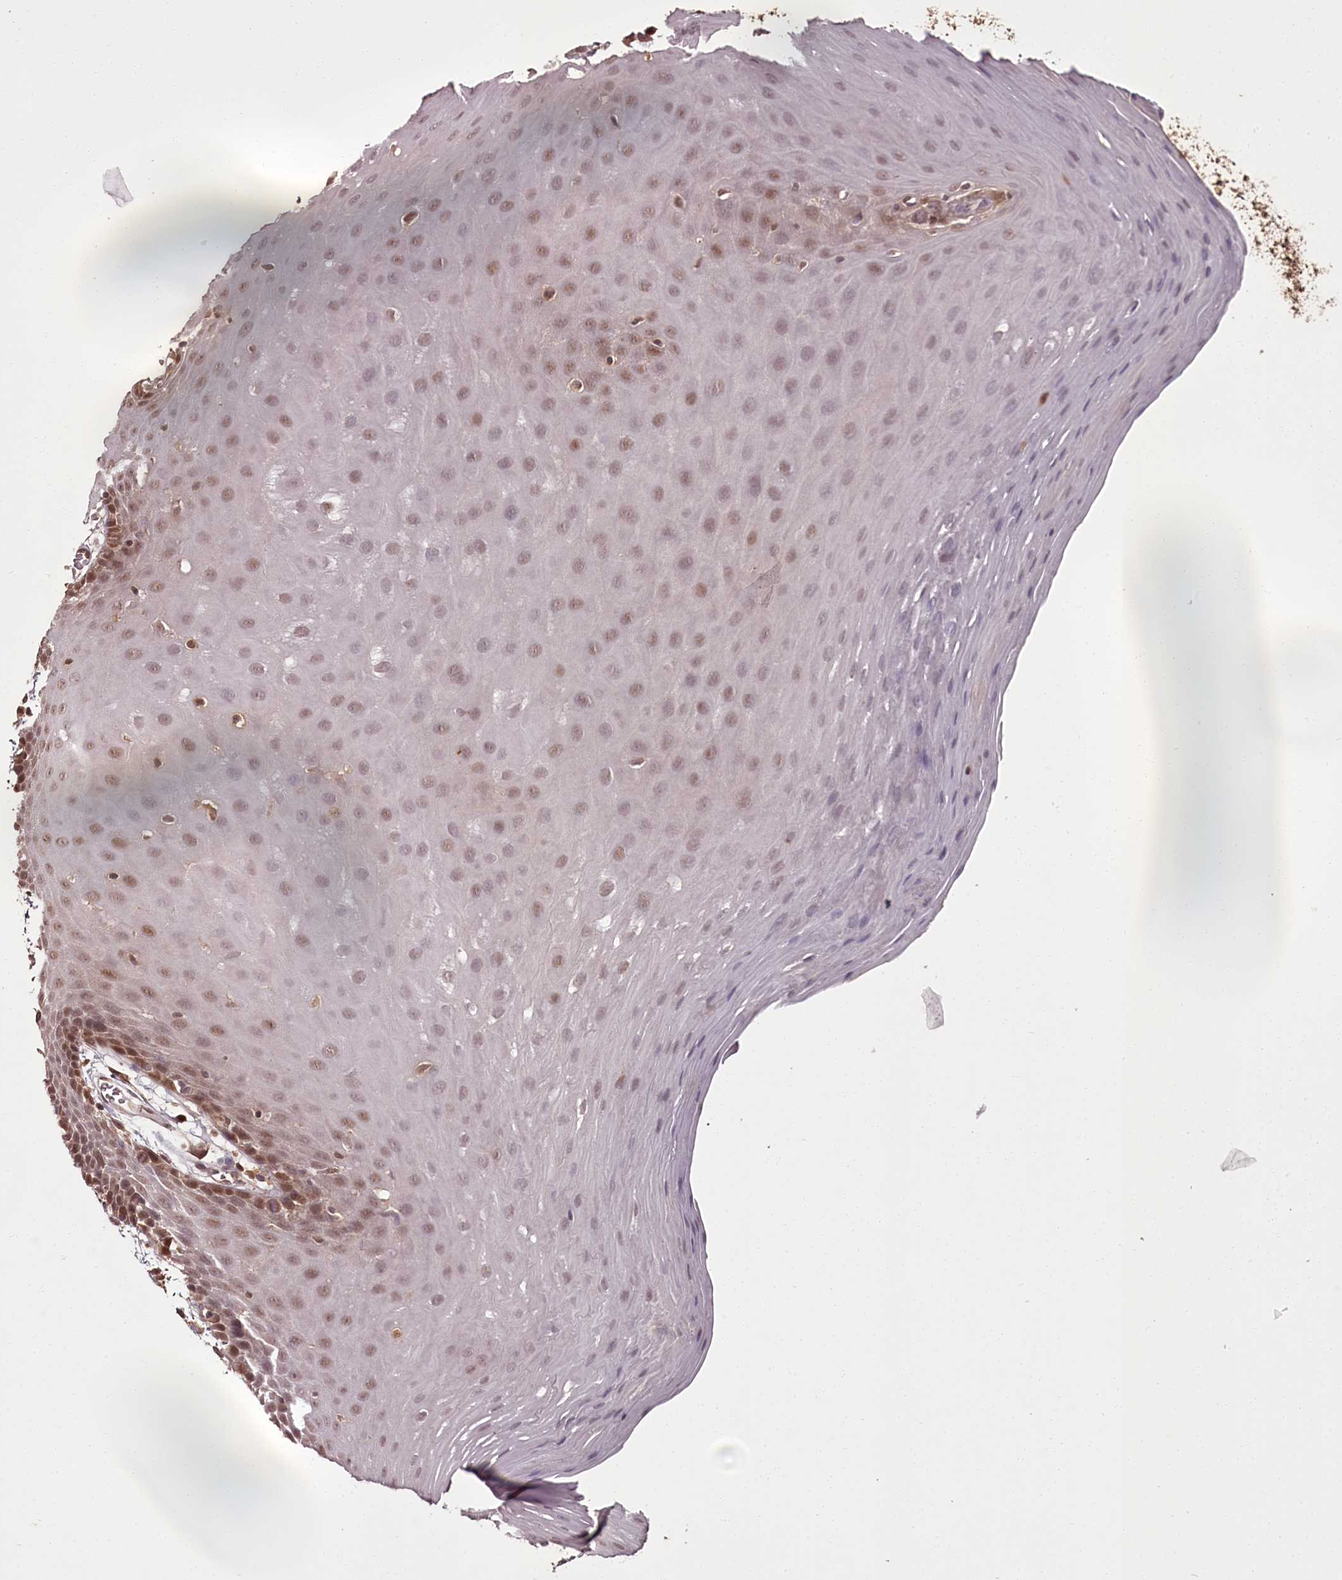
{"staining": {"intensity": "moderate", "quantity": "25%-75%", "location": "nuclear"}, "tissue": "oral mucosa", "cell_type": "Squamous epithelial cells", "image_type": "normal", "snomed": [{"axis": "morphology", "description": "Normal tissue, NOS"}, {"axis": "topography", "description": "Skeletal muscle"}, {"axis": "topography", "description": "Oral tissue"}, {"axis": "topography", "description": "Salivary gland"}, {"axis": "topography", "description": "Peripheral nerve tissue"}], "caption": "Protein expression analysis of unremarkable oral mucosa displays moderate nuclear expression in about 25%-75% of squamous epithelial cells. (Stains: DAB in brown, nuclei in blue, Microscopy: brightfield microscopy at high magnification).", "gene": "NPRL2", "patient": {"sex": "male", "age": 54}}